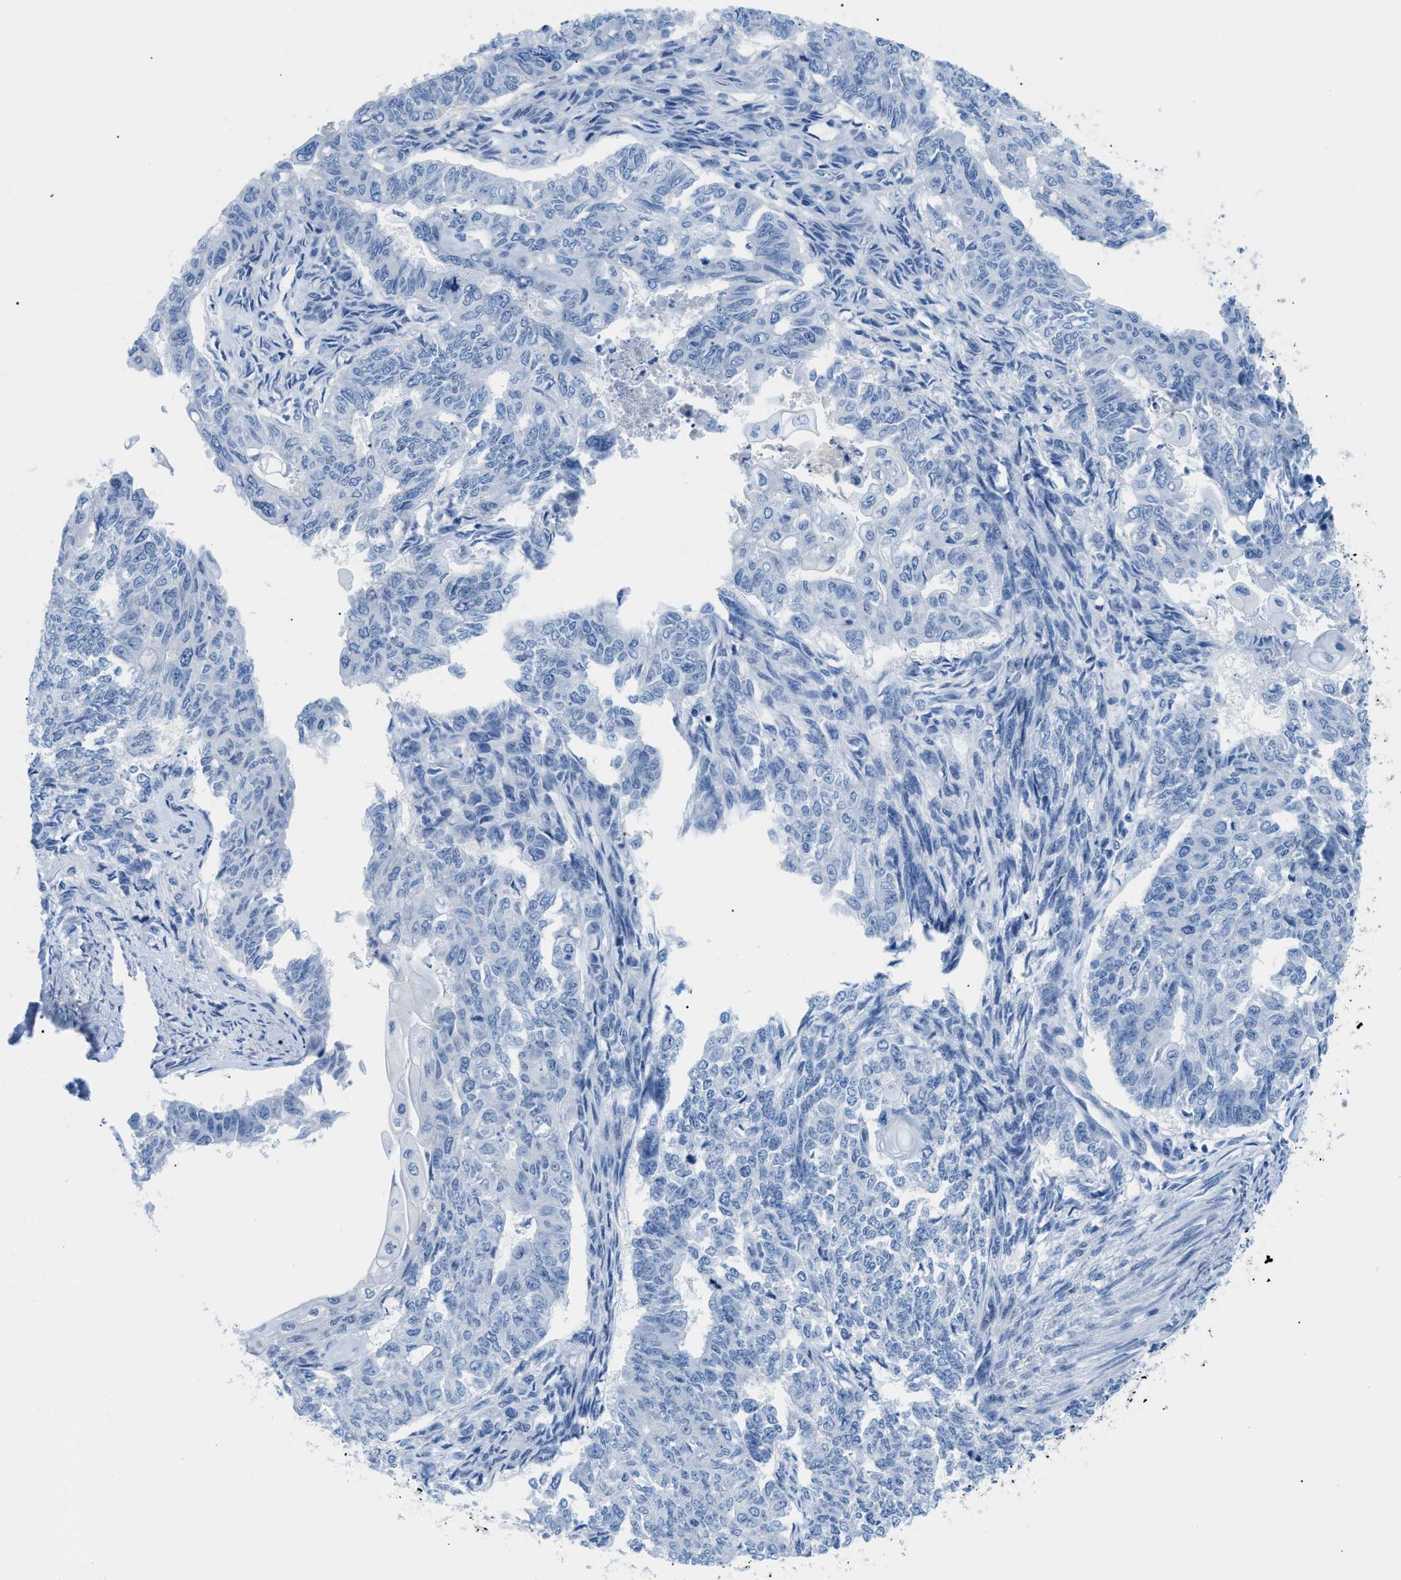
{"staining": {"intensity": "negative", "quantity": "none", "location": "none"}, "tissue": "endometrial cancer", "cell_type": "Tumor cells", "image_type": "cancer", "snomed": [{"axis": "morphology", "description": "Adenocarcinoma, NOS"}, {"axis": "topography", "description": "Endometrium"}], "caption": "The IHC image has no significant staining in tumor cells of endometrial cancer tissue.", "gene": "FDCSP", "patient": {"sex": "female", "age": 32}}